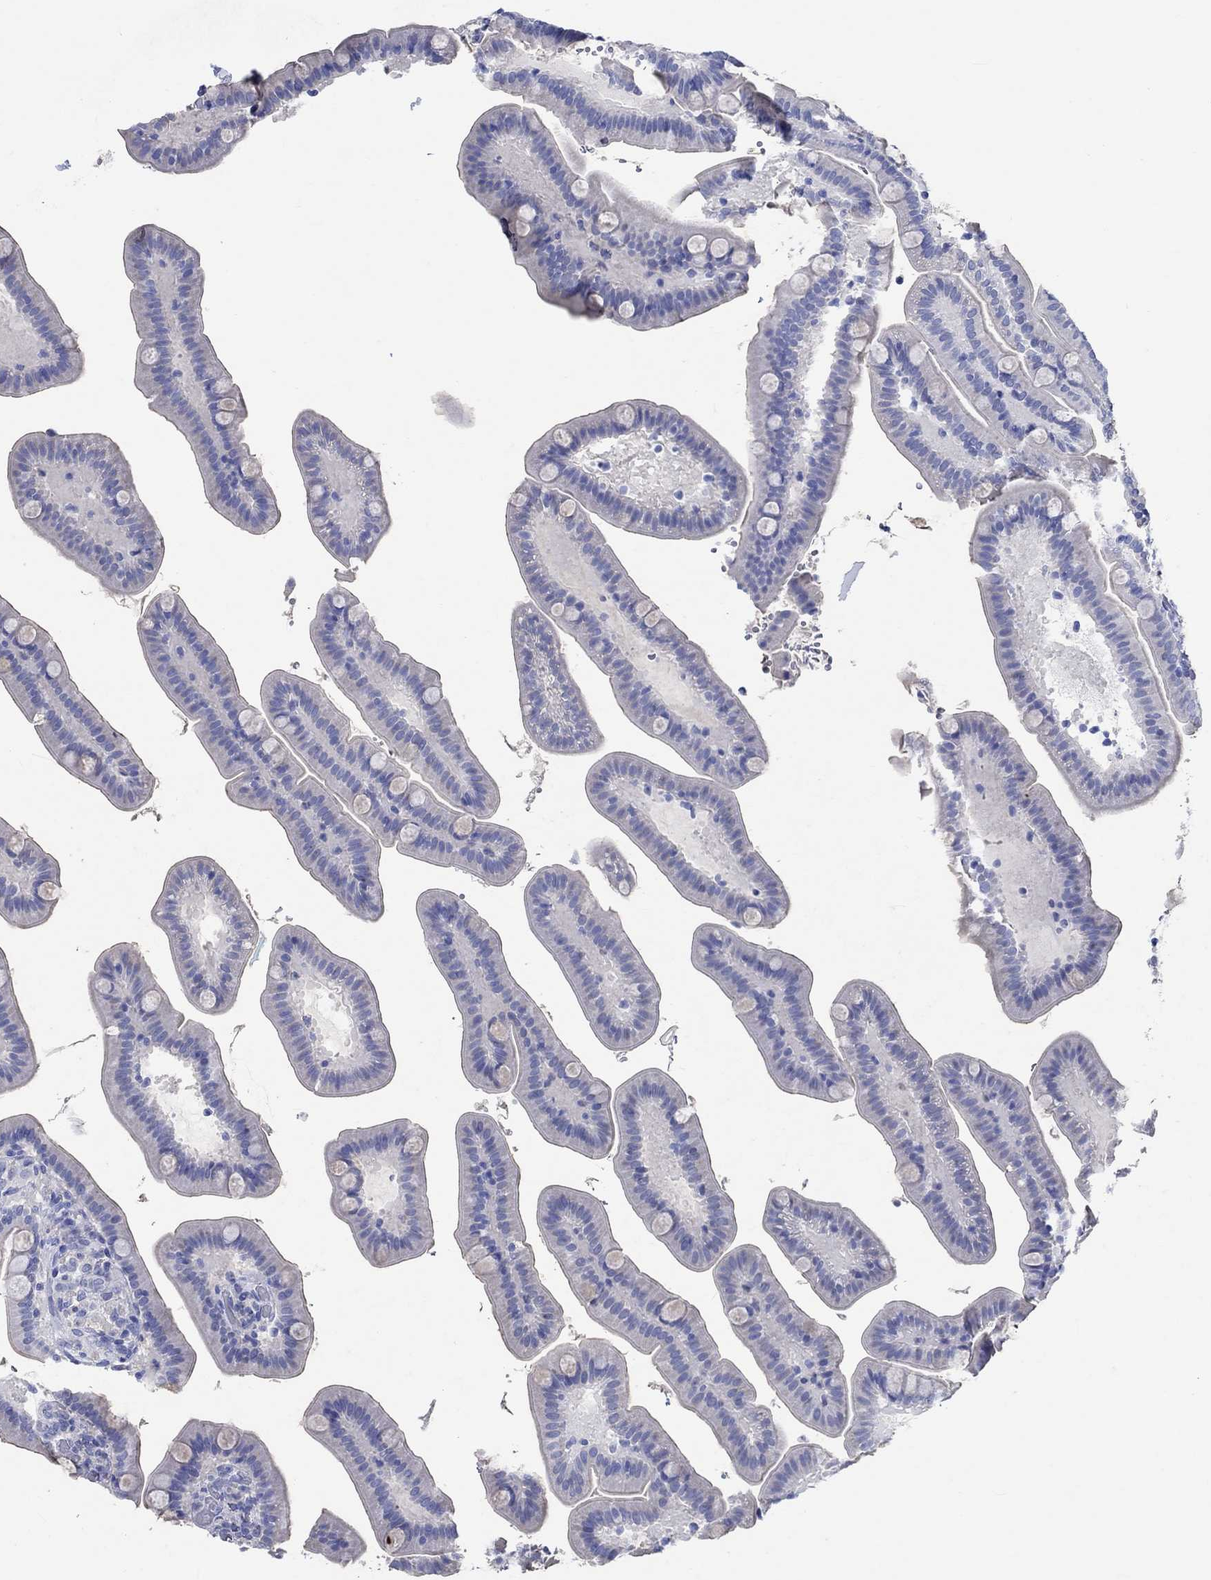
{"staining": {"intensity": "negative", "quantity": "none", "location": "none"}, "tissue": "small intestine", "cell_type": "Glandular cells", "image_type": "normal", "snomed": [{"axis": "morphology", "description": "Normal tissue, NOS"}, {"axis": "topography", "description": "Small intestine"}], "caption": "Small intestine stained for a protein using immunohistochemistry demonstrates no expression glandular cells.", "gene": "SHISA4", "patient": {"sex": "male", "age": 66}}